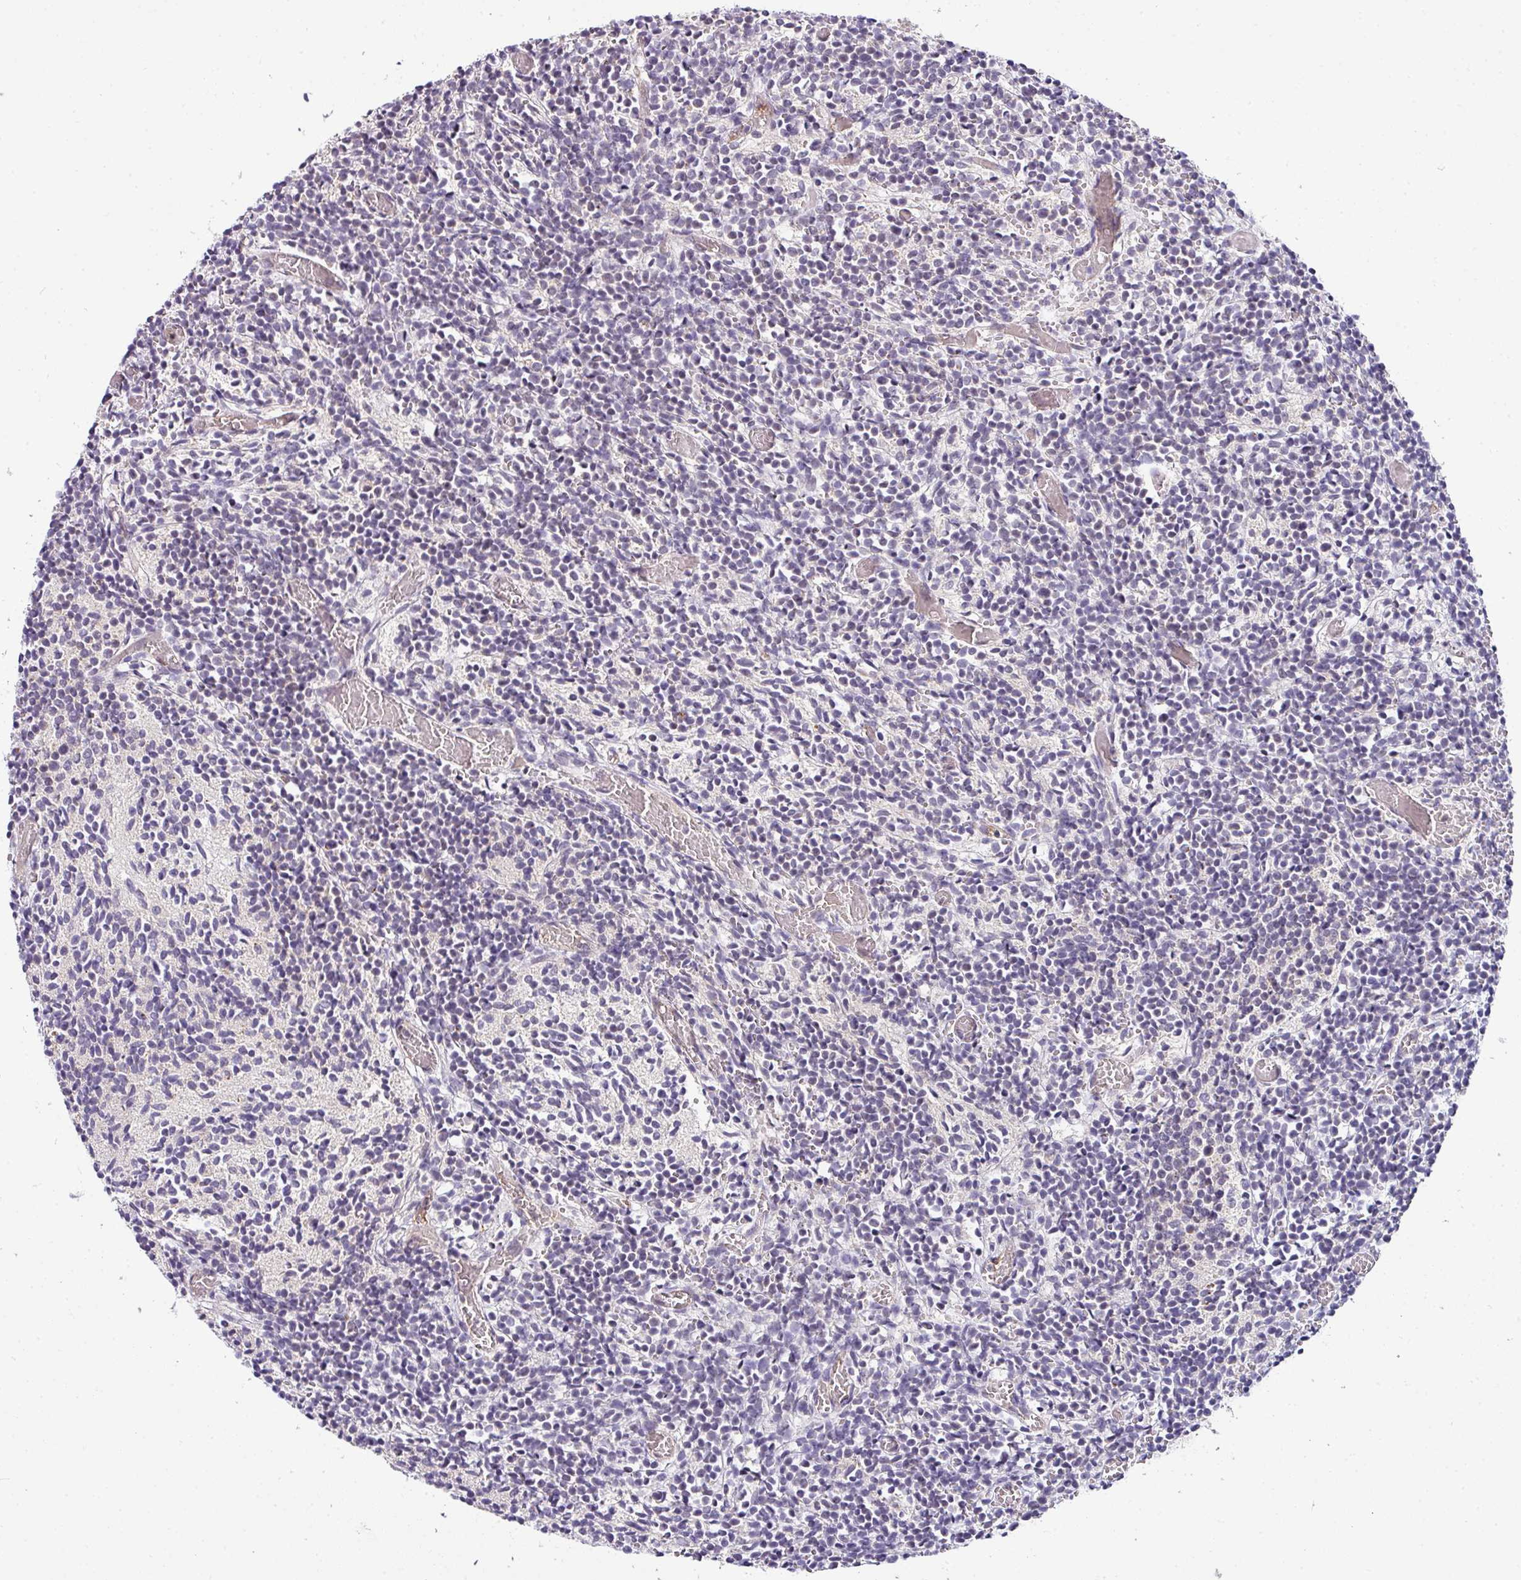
{"staining": {"intensity": "negative", "quantity": "none", "location": "none"}, "tissue": "glioma", "cell_type": "Tumor cells", "image_type": "cancer", "snomed": [{"axis": "morphology", "description": "Glioma, malignant, Low grade"}, {"axis": "topography", "description": "Brain"}], "caption": "Protein analysis of glioma exhibits no significant positivity in tumor cells.", "gene": "NAPSA", "patient": {"sex": "female", "age": 1}}